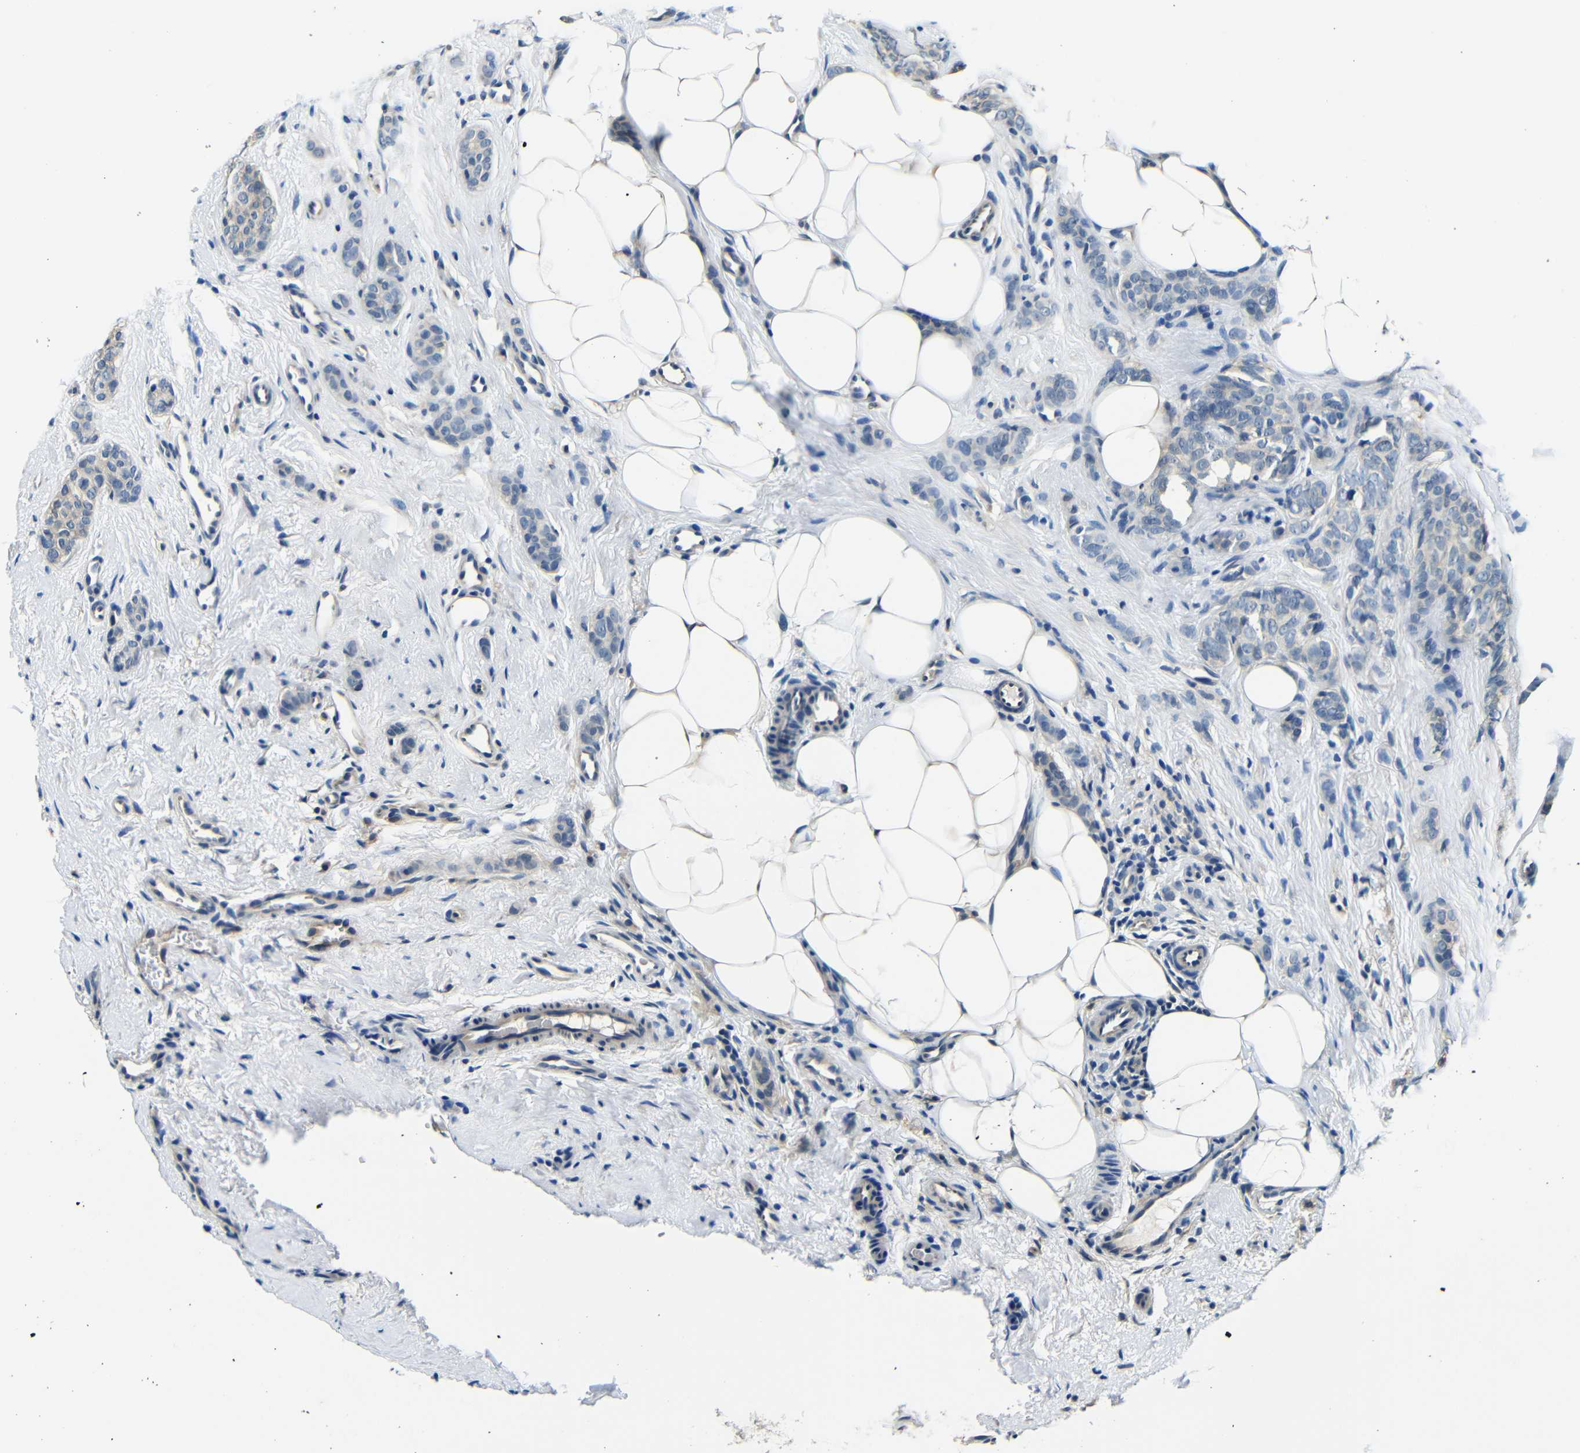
{"staining": {"intensity": "weak", "quantity": "<25%", "location": "cytoplasmic/membranous"}, "tissue": "breast cancer", "cell_type": "Tumor cells", "image_type": "cancer", "snomed": [{"axis": "morphology", "description": "Lobular carcinoma"}, {"axis": "topography", "description": "Skin"}, {"axis": "topography", "description": "Breast"}], "caption": "DAB (3,3'-diaminobenzidine) immunohistochemical staining of breast cancer reveals no significant positivity in tumor cells. (DAB immunohistochemistry, high magnification).", "gene": "ADAP1", "patient": {"sex": "female", "age": 46}}